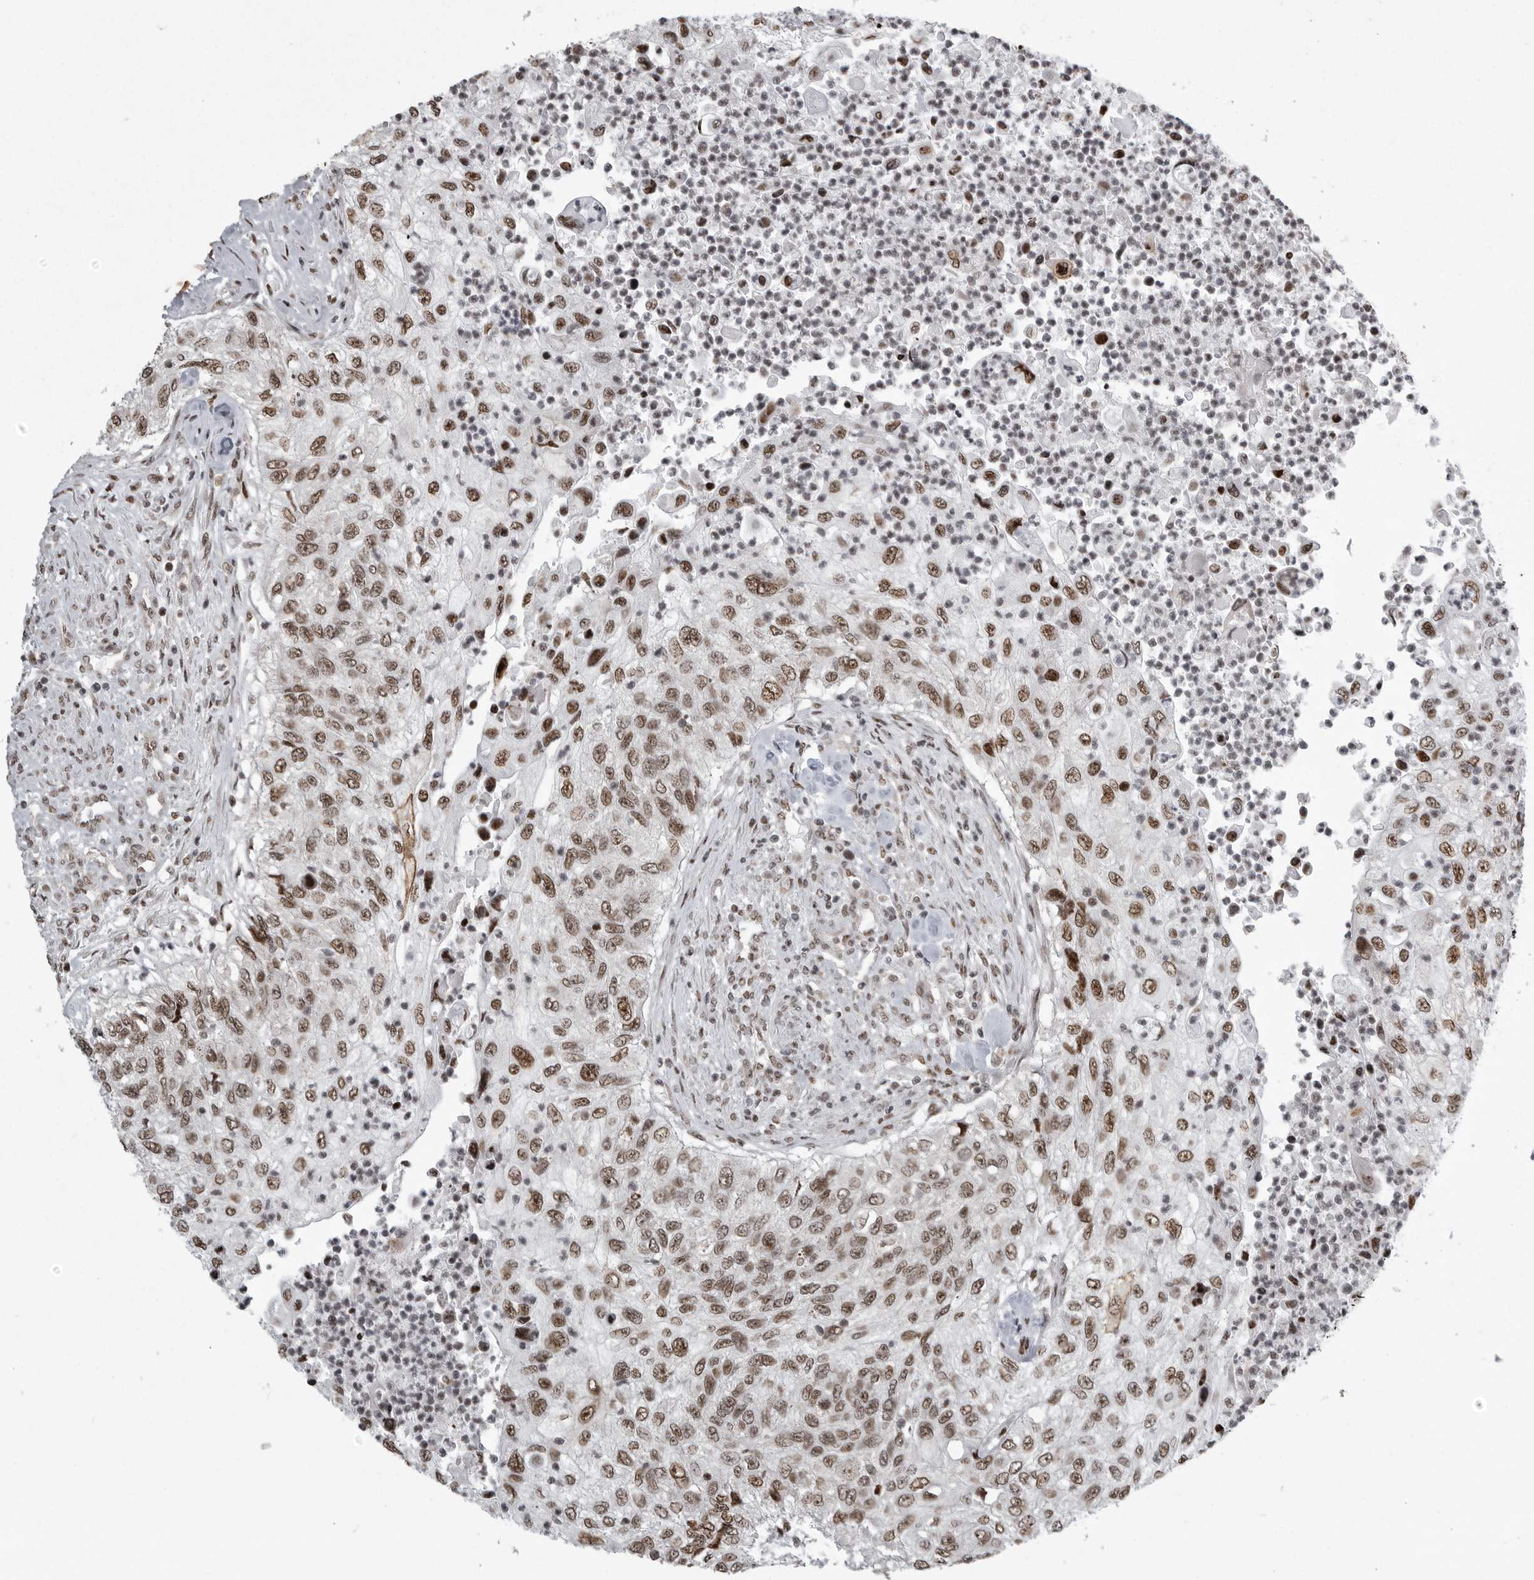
{"staining": {"intensity": "moderate", "quantity": ">75%", "location": "nuclear"}, "tissue": "urothelial cancer", "cell_type": "Tumor cells", "image_type": "cancer", "snomed": [{"axis": "morphology", "description": "Urothelial carcinoma, High grade"}, {"axis": "topography", "description": "Urinary bladder"}], "caption": "Human urothelial cancer stained for a protein (brown) reveals moderate nuclear positive expression in approximately >75% of tumor cells.", "gene": "YAF2", "patient": {"sex": "female", "age": 60}}